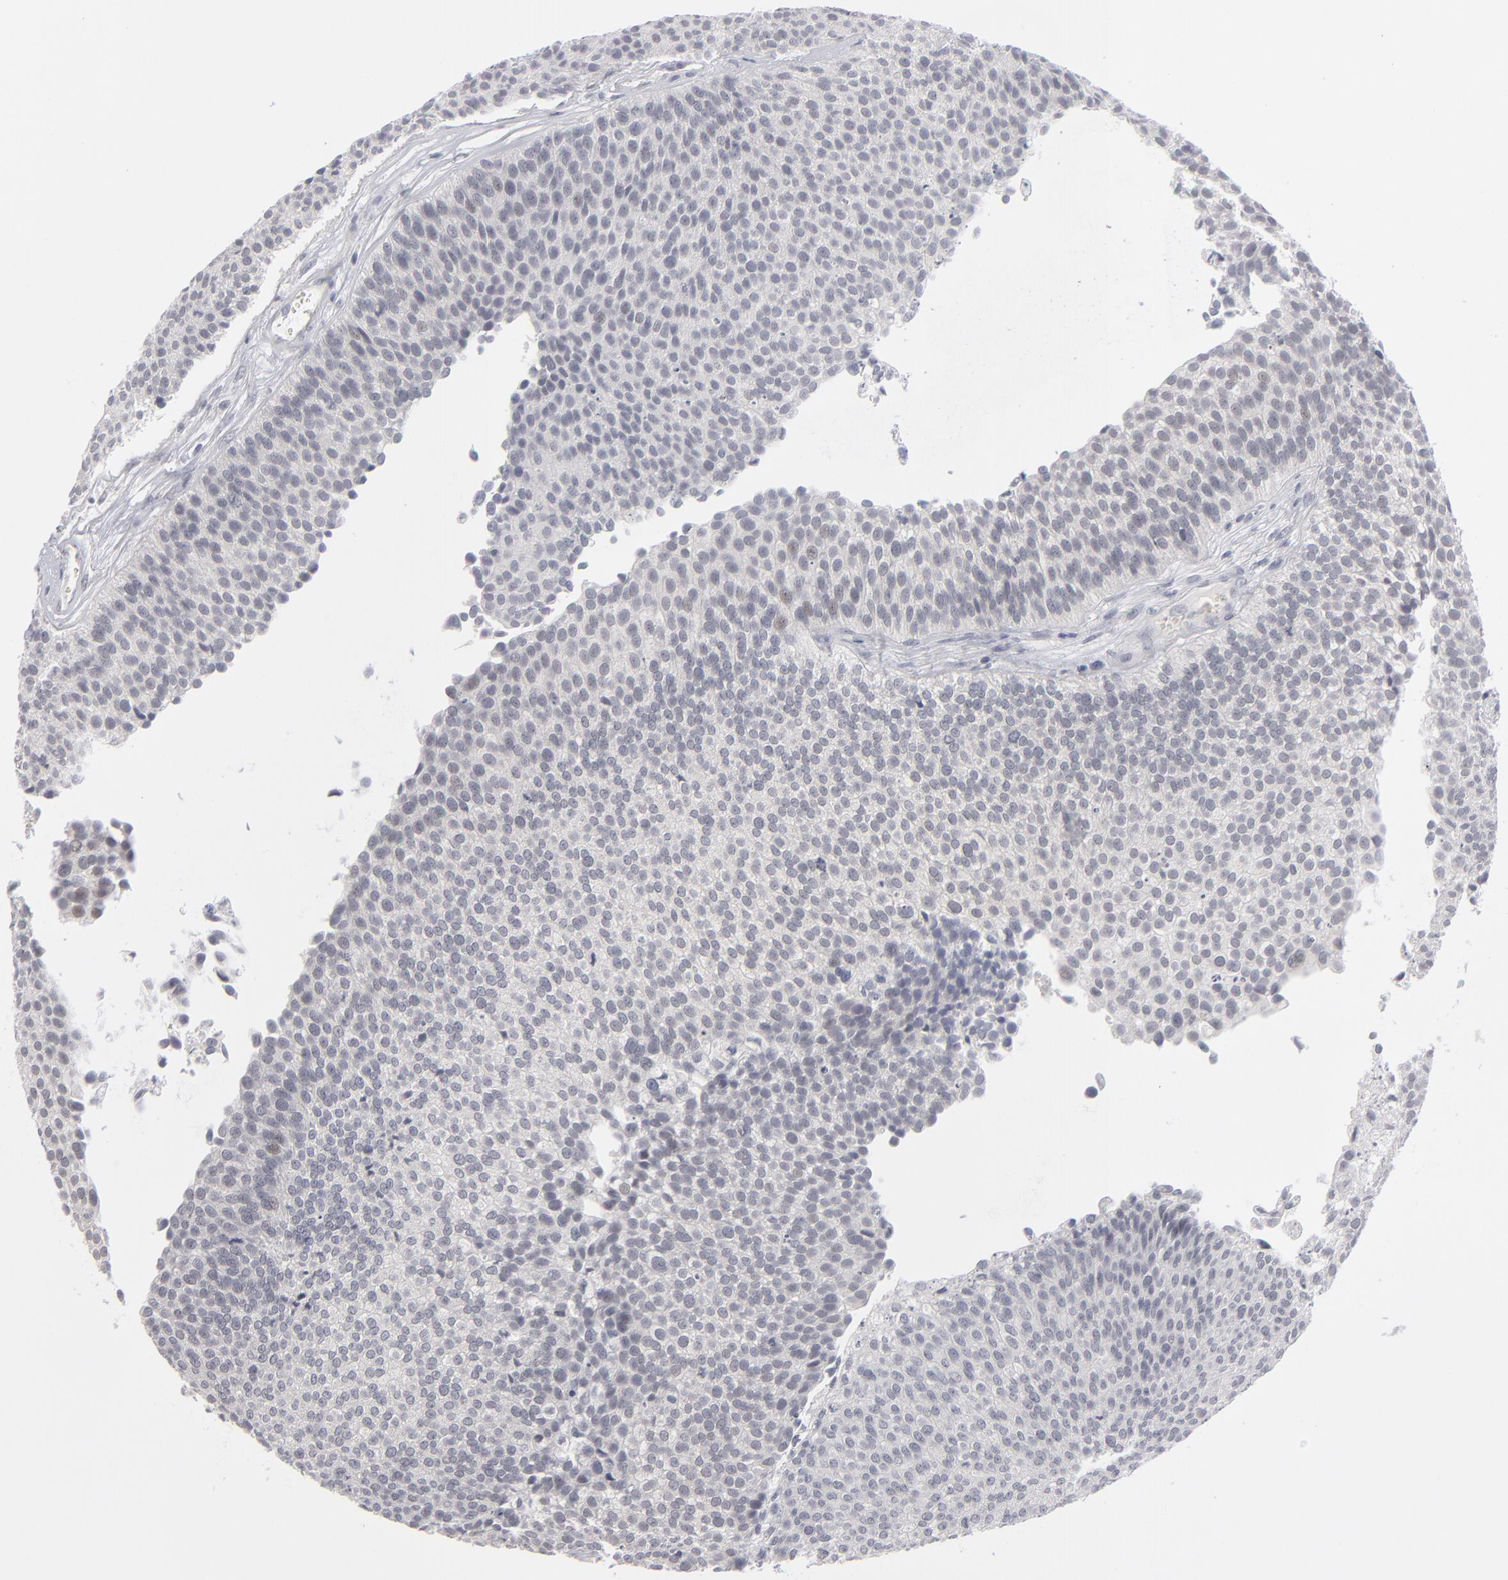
{"staining": {"intensity": "negative", "quantity": "none", "location": "none"}, "tissue": "urothelial cancer", "cell_type": "Tumor cells", "image_type": "cancer", "snomed": [{"axis": "morphology", "description": "Urothelial carcinoma, Low grade"}, {"axis": "topography", "description": "Urinary bladder"}], "caption": "IHC image of low-grade urothelial carcinoma stained for a protein (brown), which exhibits no expression in tumor cells.", "gene": "KIAA1210", "patient": {"sex": "male", "age": 84}}